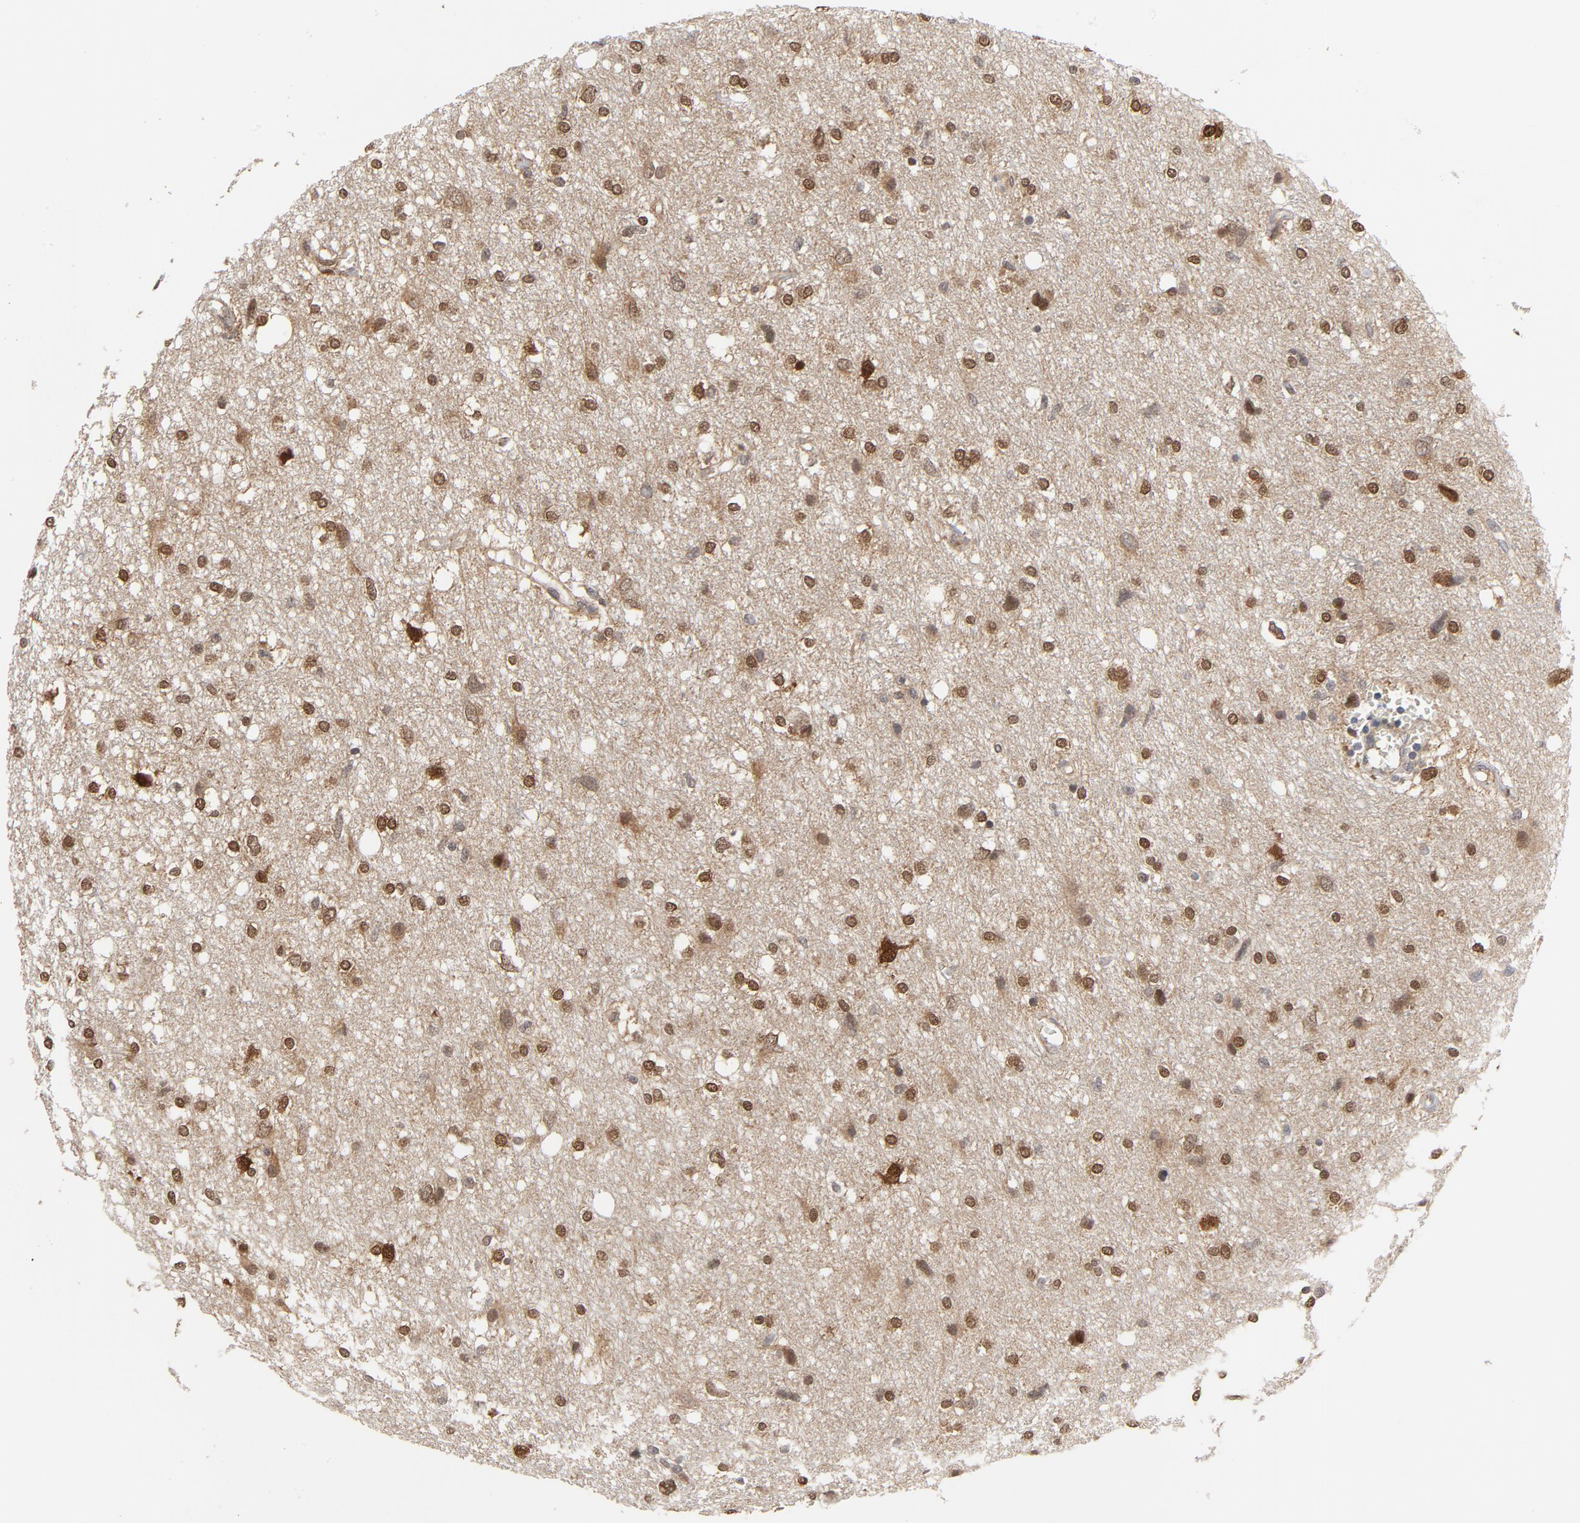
{"staining": {"intensity": "moderate", "quantity": ">75%", "location": "cytoplasmic/membranous,nuclear"}, "tissue": "glioma", "cell_type": "Tumor cells", "image_type": "cancer", "snomed": [{"axis": "morphology", "description": "Glioma, malignant, High grade"}, {"axis": "topography", "description": "Brain"}], "caption": "Tumor cells demonstrate moderate cytoplasmic/membranous and nuclear staining in about >75% of cells in glioma.", "gene": "PRDX1", "patient": {"sex": "female", "age": 59}}